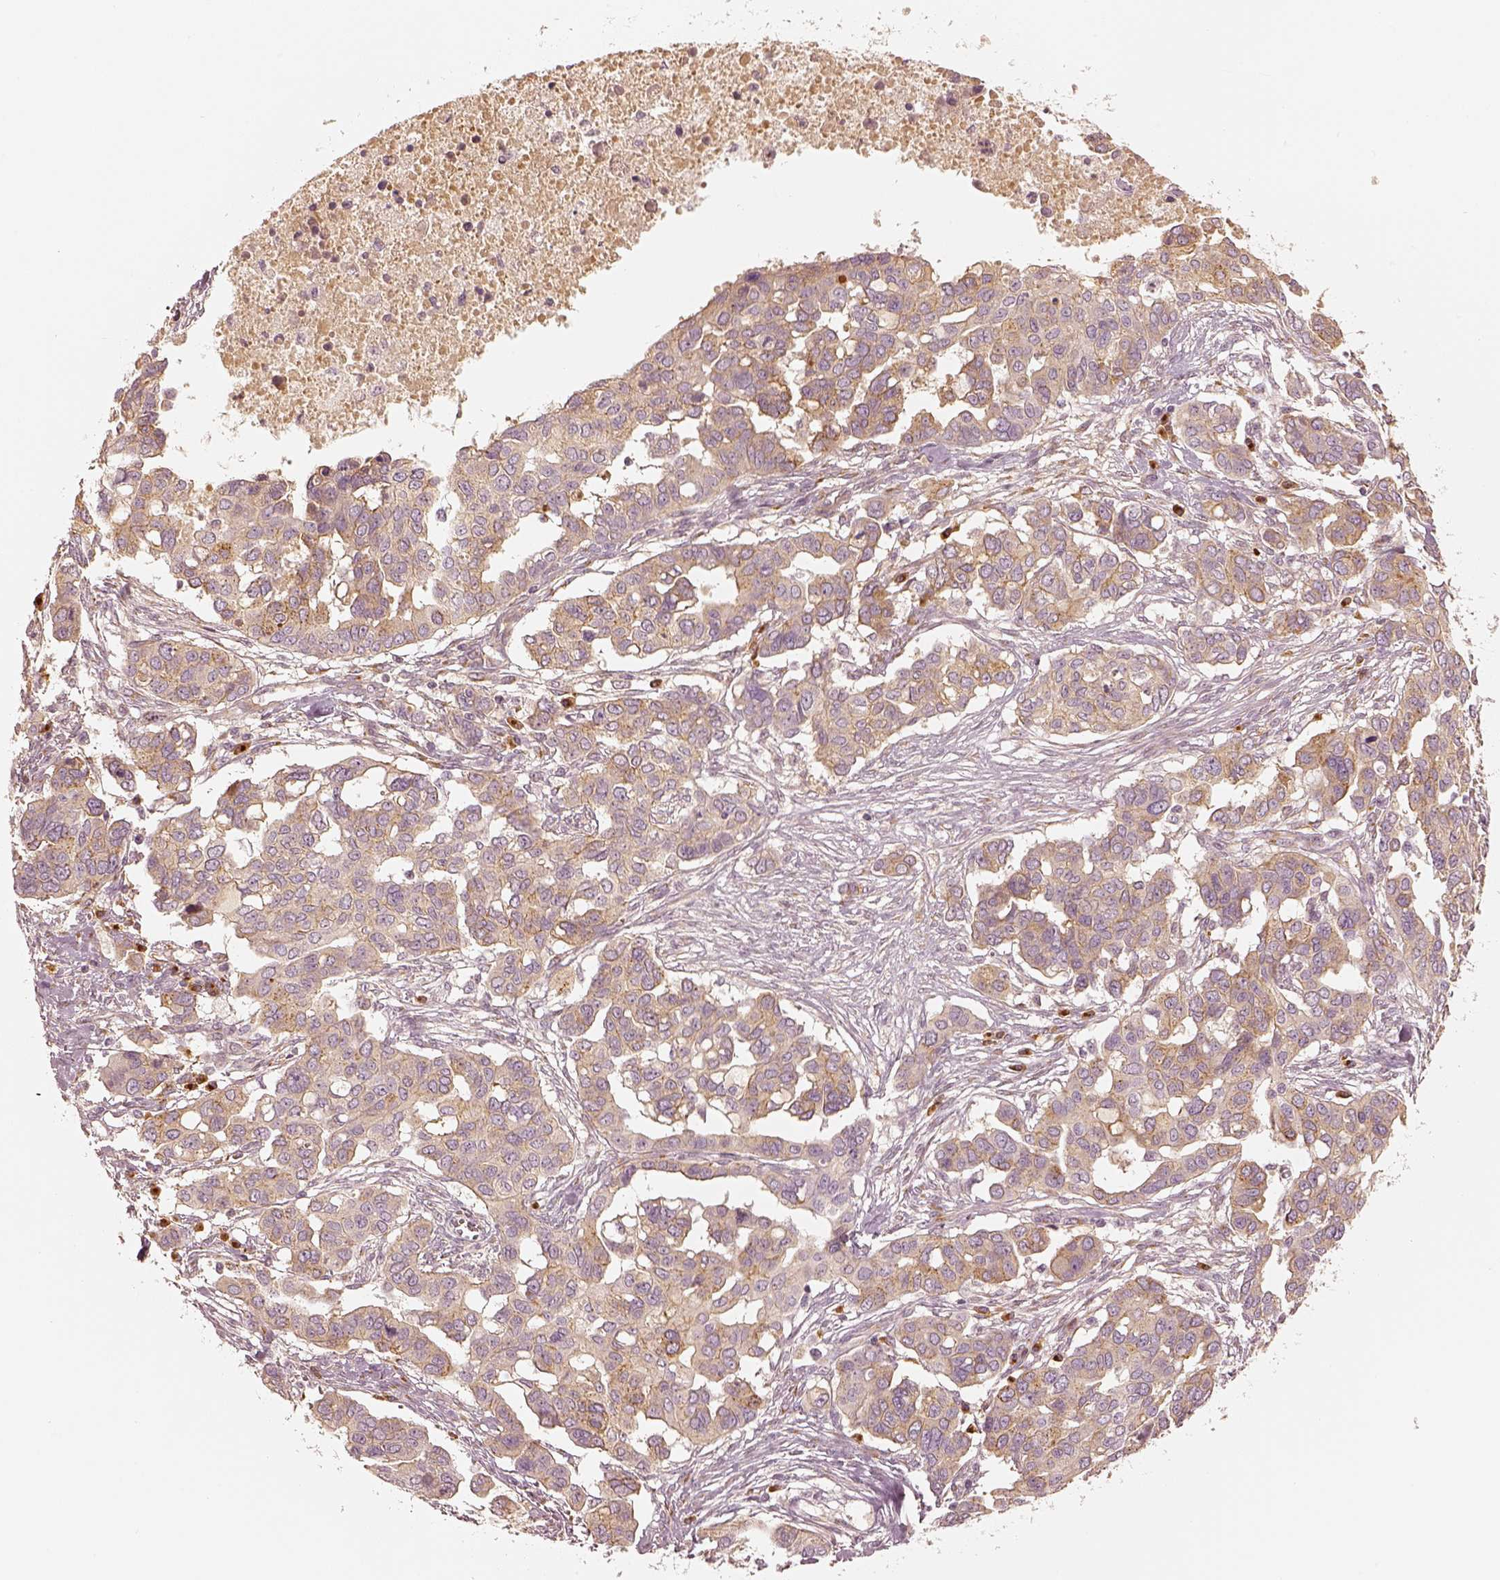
{"staining": {"intensity": "weak", "quantity": ">75%", "location": "cytoplasmic/membranous"}, "tissue": "ovarian cancer", "cell_type": "Tumor cells", "image_type": "cancer", "snomed": [{"axis": "morphology", "description": "Carcinoma, endometroid"}, {"axis": "topography", "description": "Ovary"}], "caption": "Endometroid carcinoma (ovarian) was stained to show a protein in brown. There is low levels of weak cytoplasmic/membranous expression in approximately >75% of tumor cells. The staining is performed using DAB (3,3'-diaminobenzidine) brown chromogen to label protein expression. The nuclei are counter-stained blue using hematoxylin.", "gene": "GORASP2", "patient": {"sex": "female", "age": 78}}